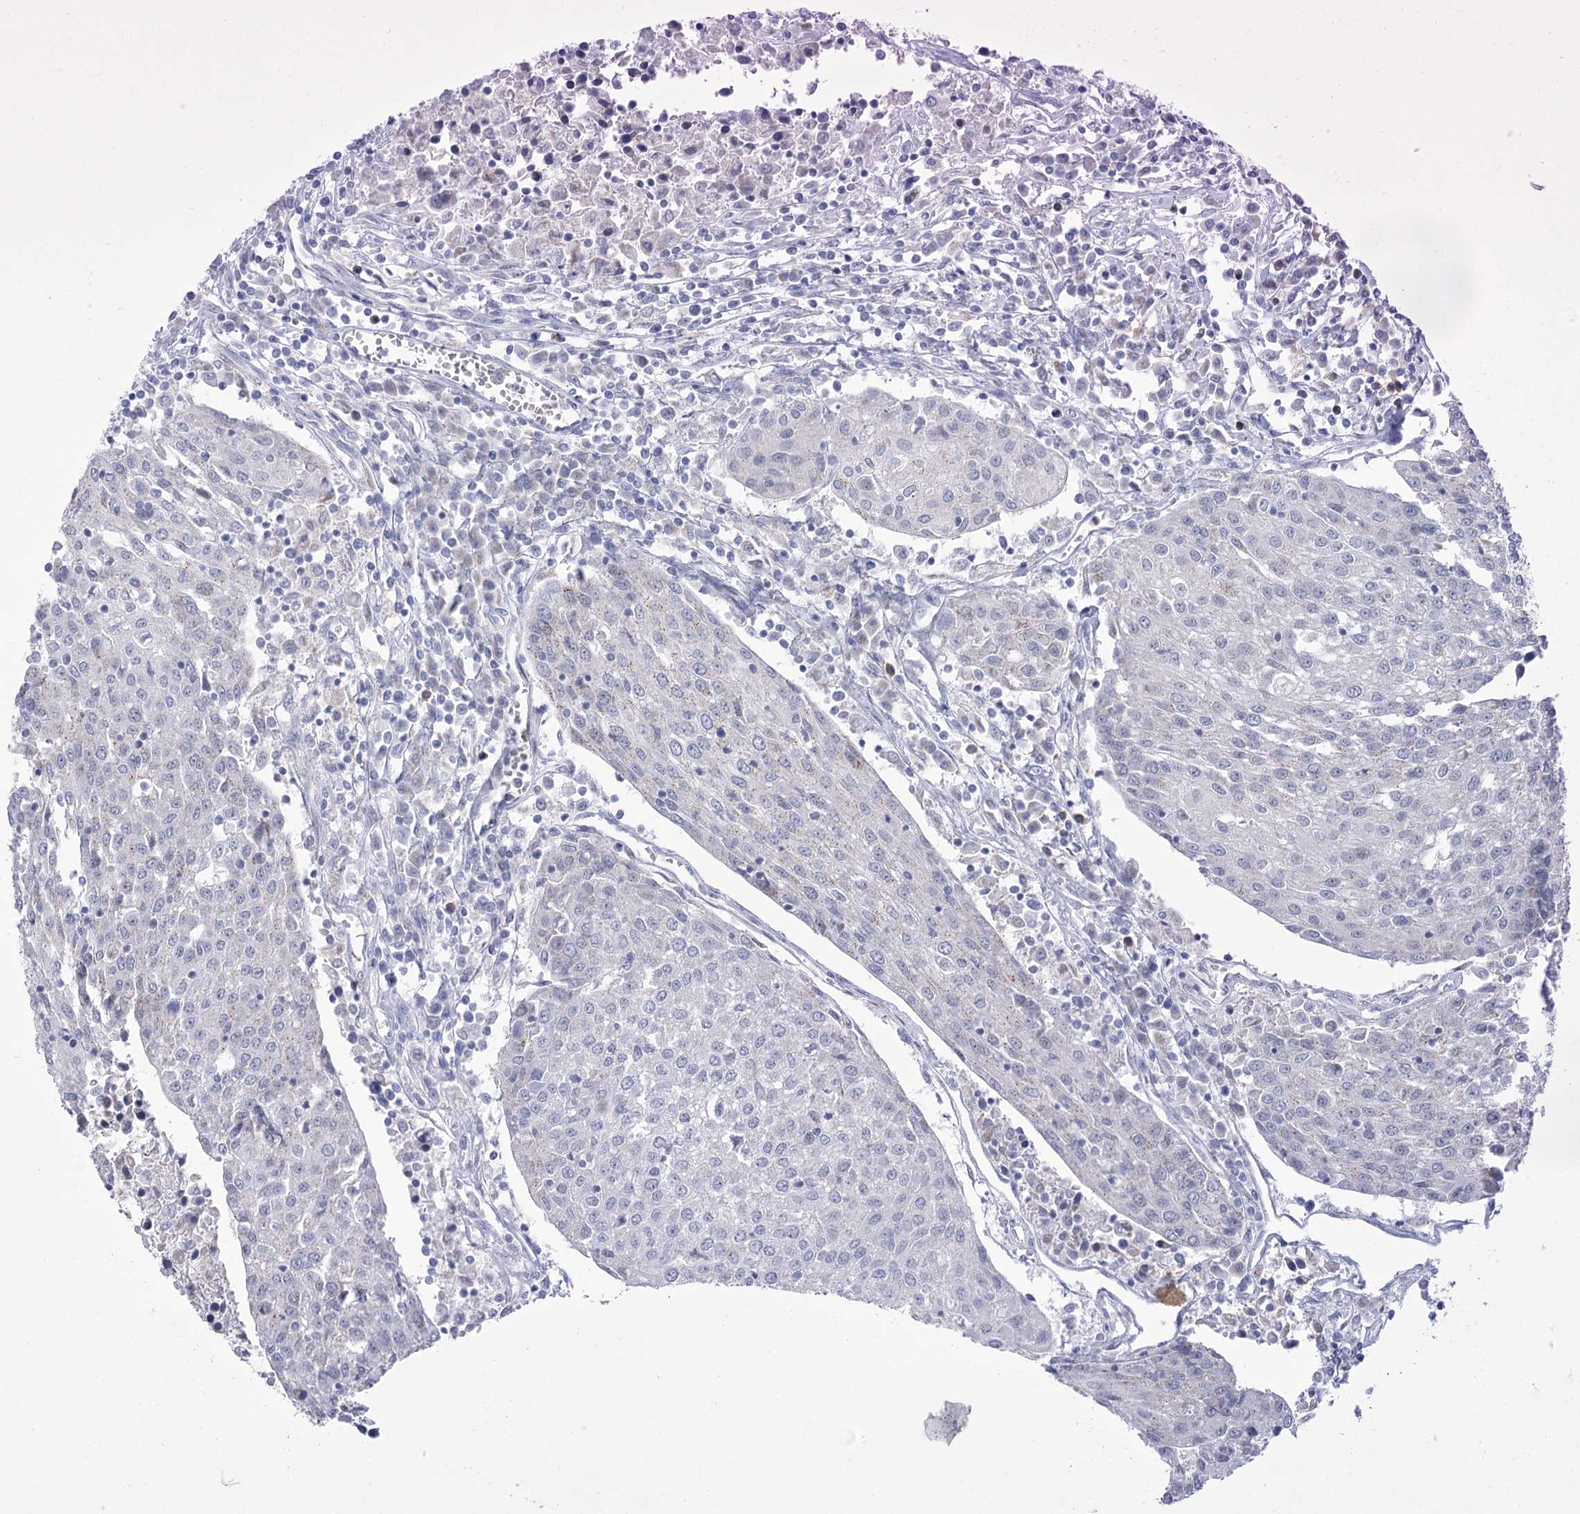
{"staining": {"intensity": "negative", "quantity": "none", "location": "none"}, "tissue": "urothelial cancer", "cell_type": "Tumor cells", "image_type": "cancer", "snomed": [{"axis": "morphology", "description": "Urothelial carcinoma, High grade"}, {"axis": "topography", "description": "Urinary bladder"}], "caption": "There is no significant staining in tumor cells of urothelial cancer.", "gene": "BEND7", "patient": {"sex": "female", "age": 85}}